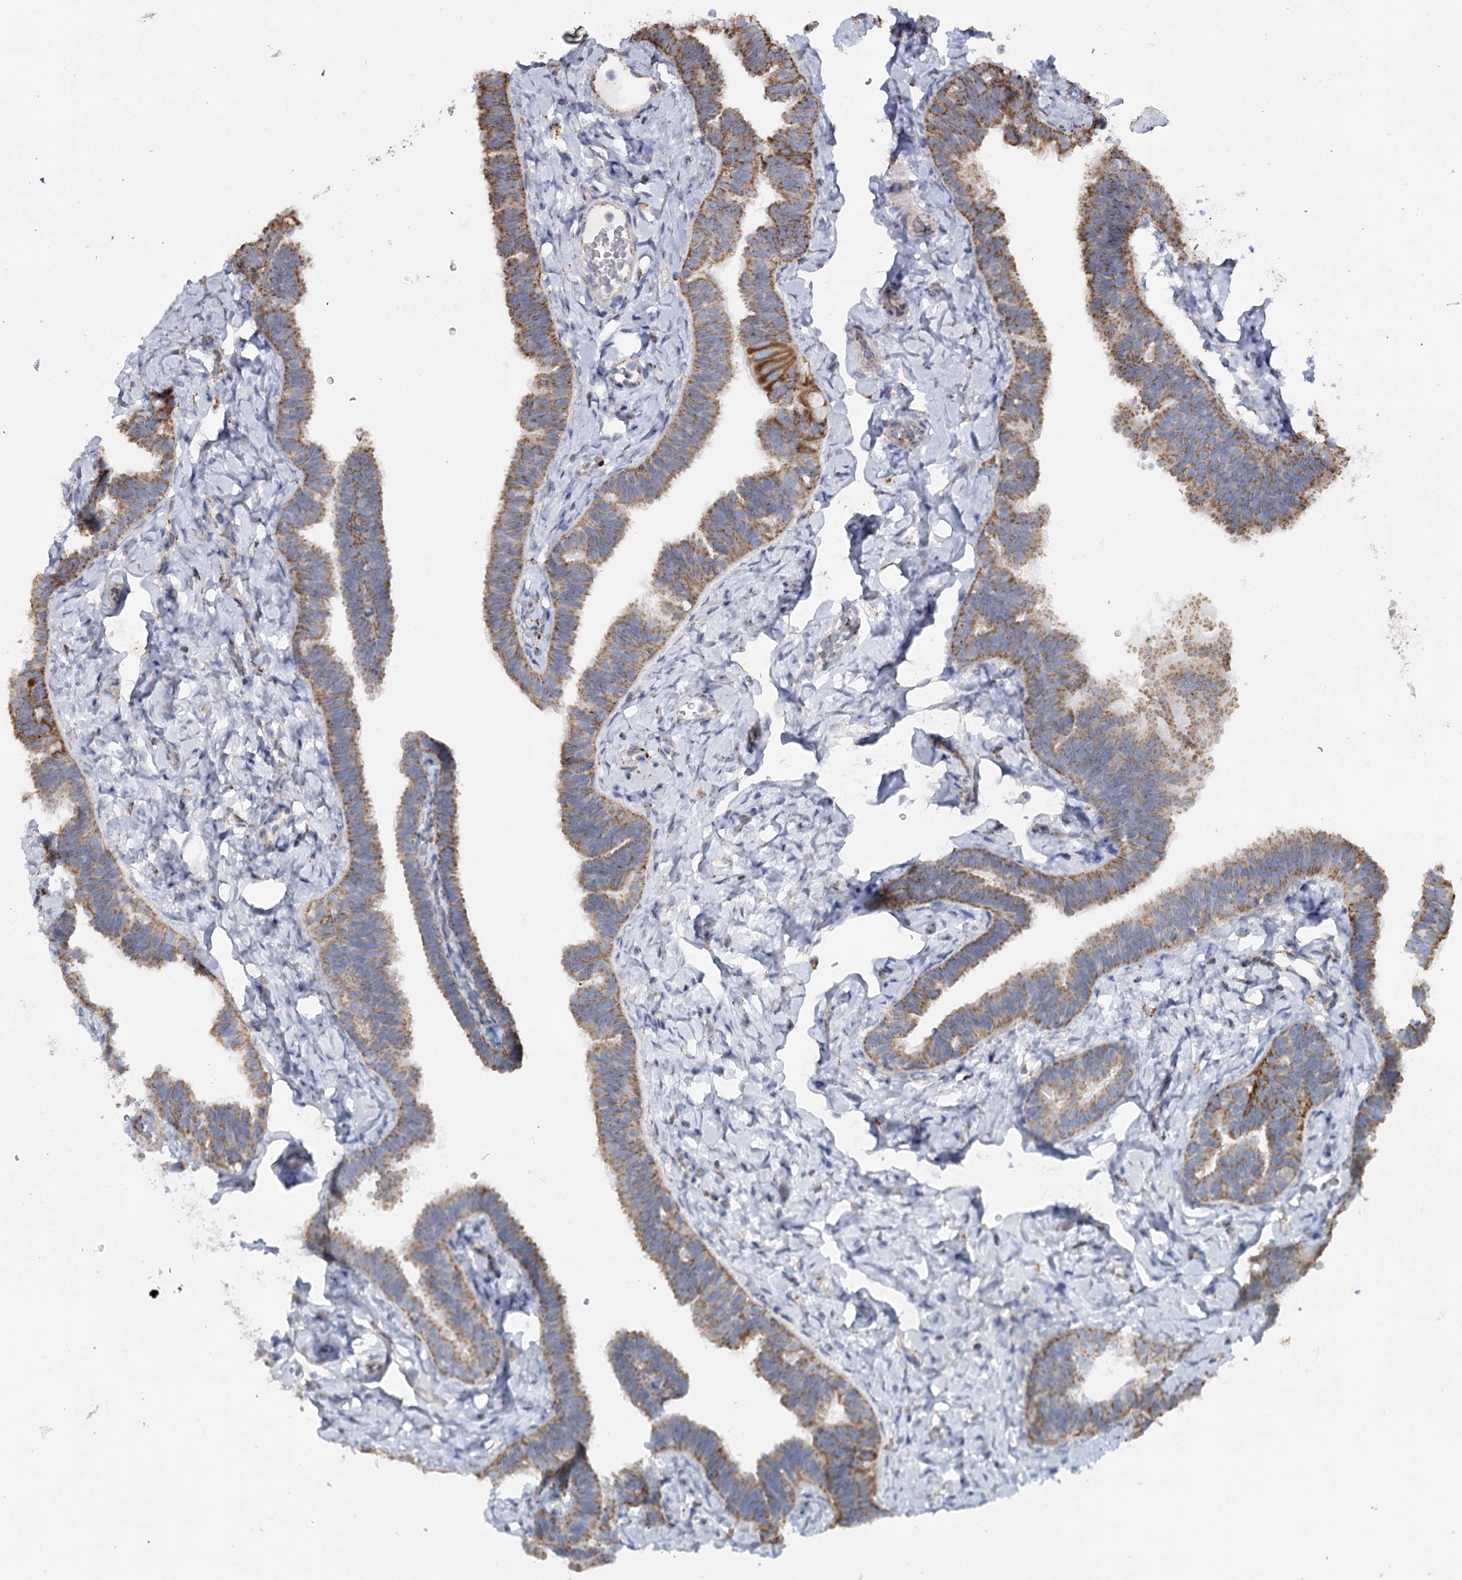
{"staining": {"intensity": "moderate", "quantity": ">75%", "location": "cytoplasmic/membranous"}, "tissue": "fallopian tube", "cell_type": "Glandular cells", "image_type": "normal", "snomed": [{"axis": "morphology", "description": "Normal tissue, NOS"}, {"axis": "topography", "description": "Fallopian tube"}], "caption": "Fallopian tube stained with a protein marker demonstrates moderate staining in glandular cells.", "gene": "MRPL44", "patient": {"sex": "female", "age": 65}}